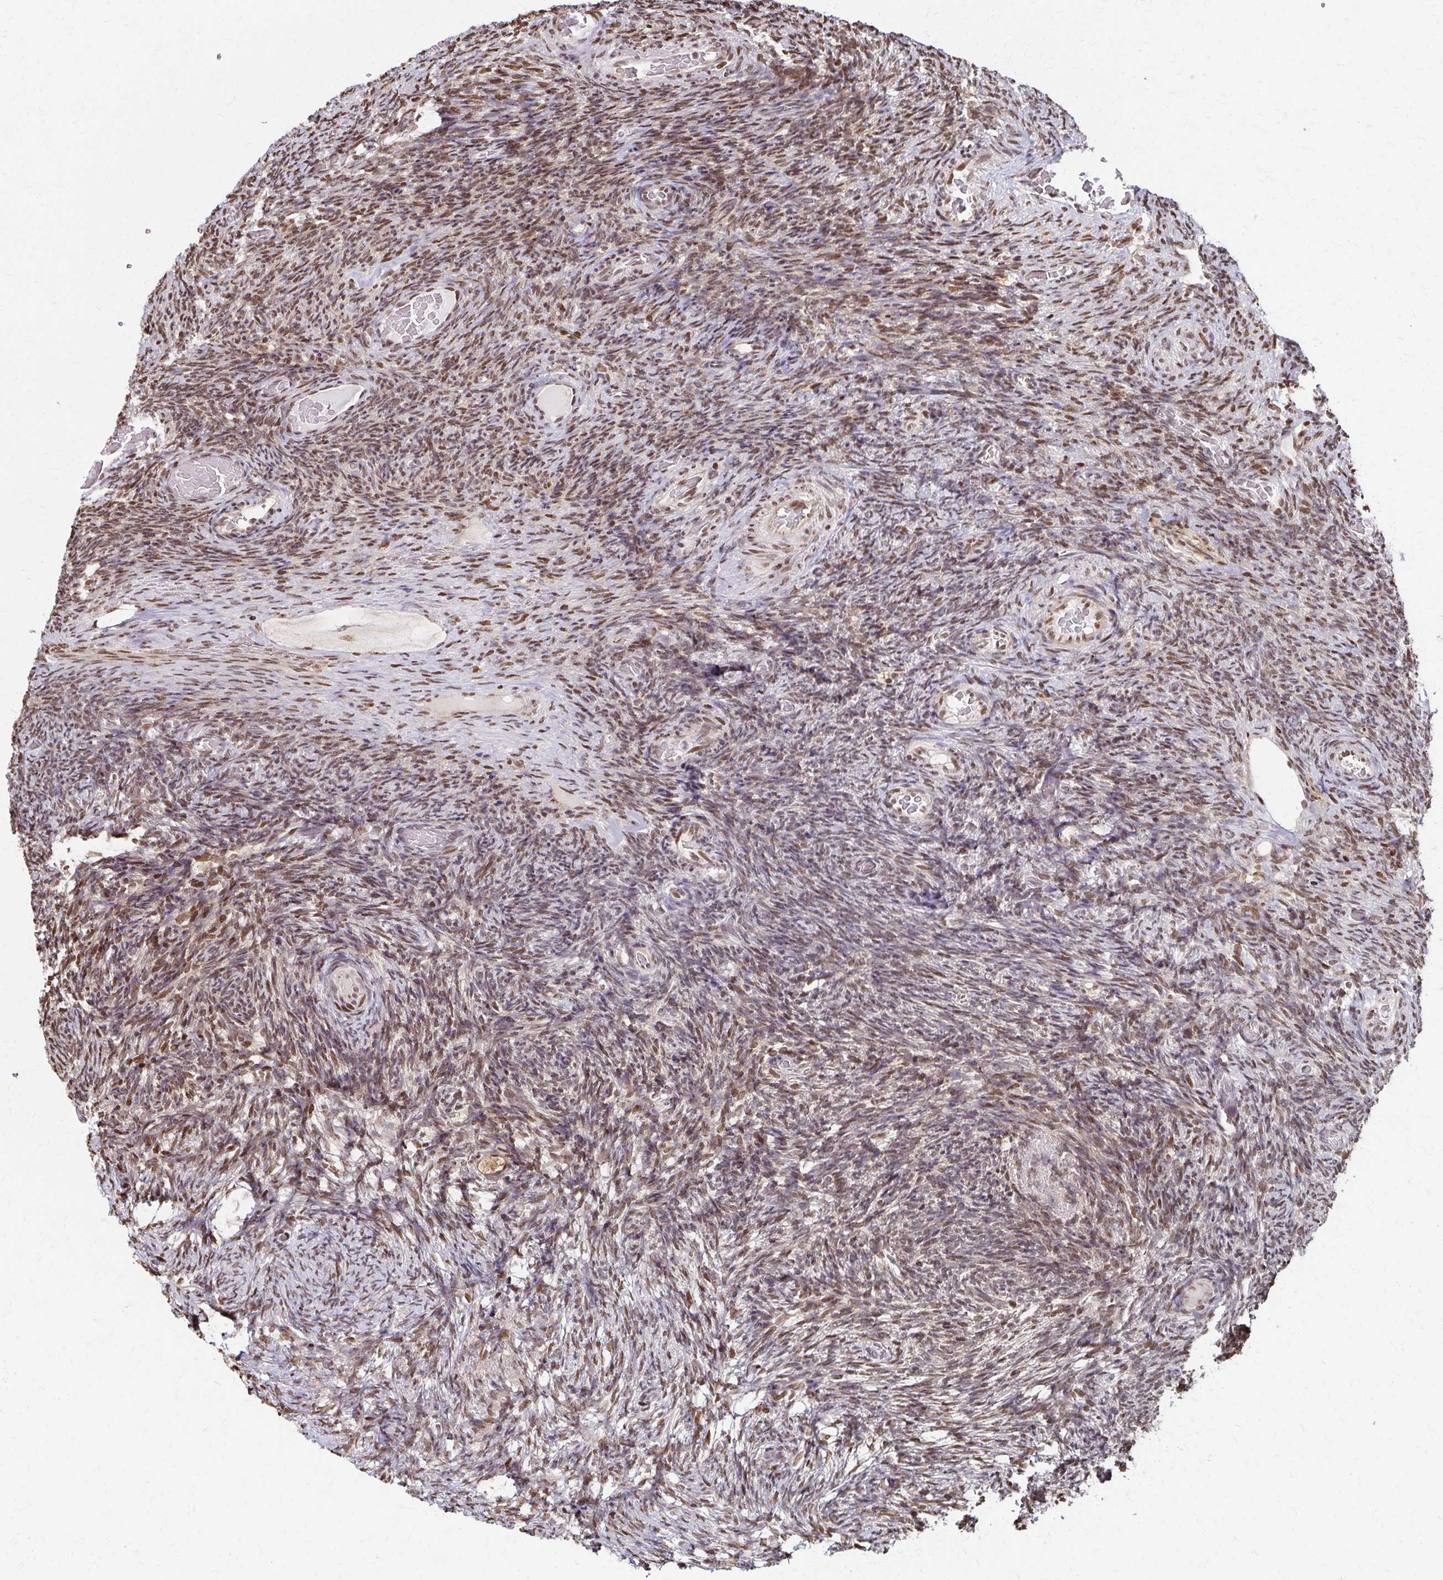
{"staining": {"intensity": "moderate", "quantity": ">75%", "location": "cytoplasmic/membranous,nuclear"}, "tissue": "ovary", "cell_type": "Follicle cells", "image_type": "normal", "snomed": [{"axis": "morphology", "description": "Normal tissue, NOS"}, {"axis": "topography", "description": "Ovary"}], "caption": "Moderate cytoplasmic/membranous,nuclear staining for a protein is present in about >75% of follicle cells of unremarkable ovary using immunohistochemistry (IHC).", "gene": "PSMD7", "patient": {"sex": "female", "age": 34}}